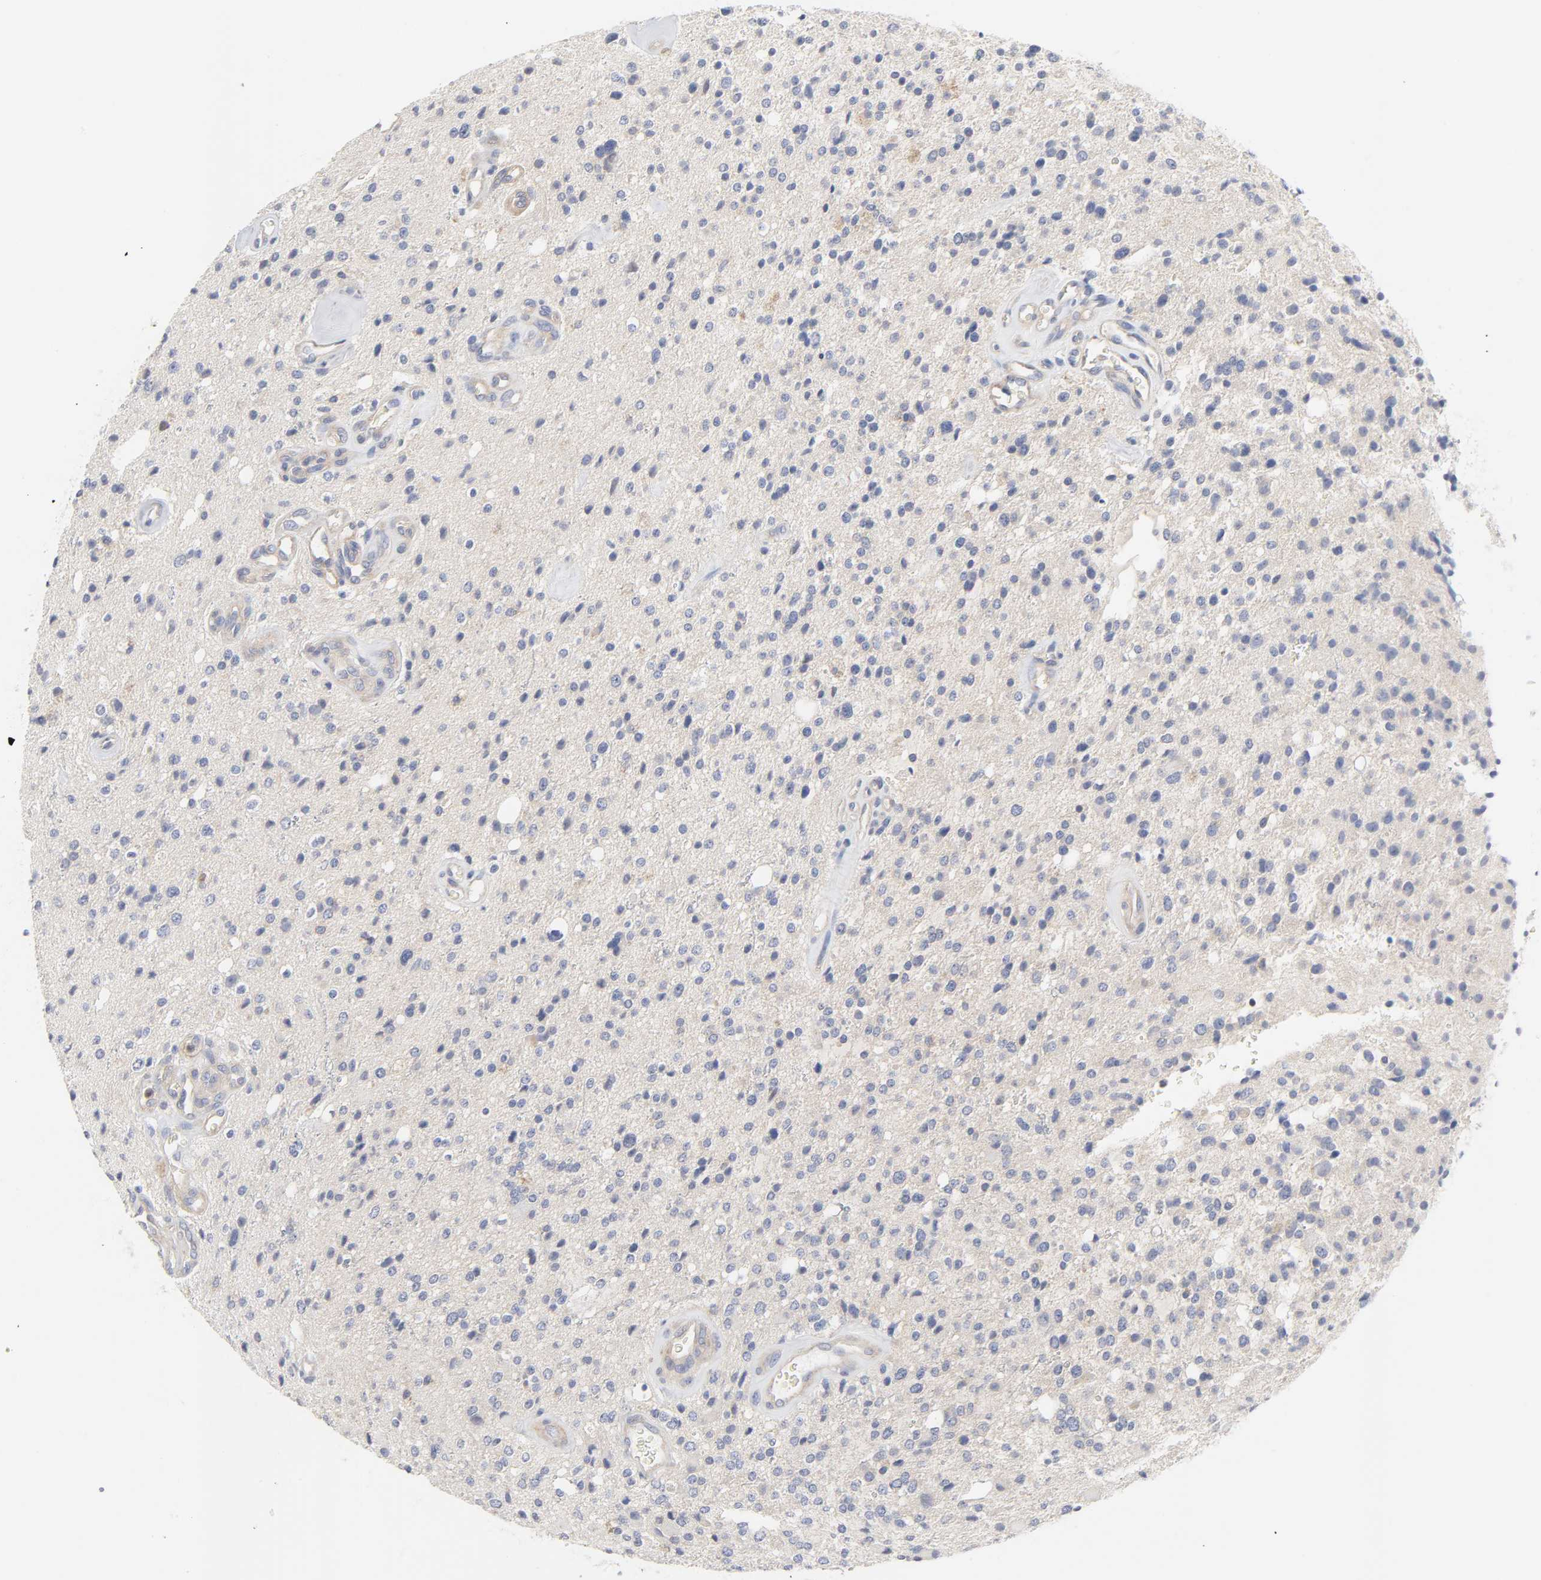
{"staining": {"intensity": "negative", "quantity": "none", "location": "none"}, "tissue": "glioma", "cell_type": "Tumor cells", "image_type": "cancer", "snomed": [{"axis": "morphology", "description": "Glioma, malignant, High grade"}, {"axis": "topography", "description": "Brain"}], "caption": "Histopathology image shows no significant protein positivity in tumor cells of glioma. Nuclei are stained in blue.", "gene": "ROCK1", "patient": {"sex": "male", "age": 47}}